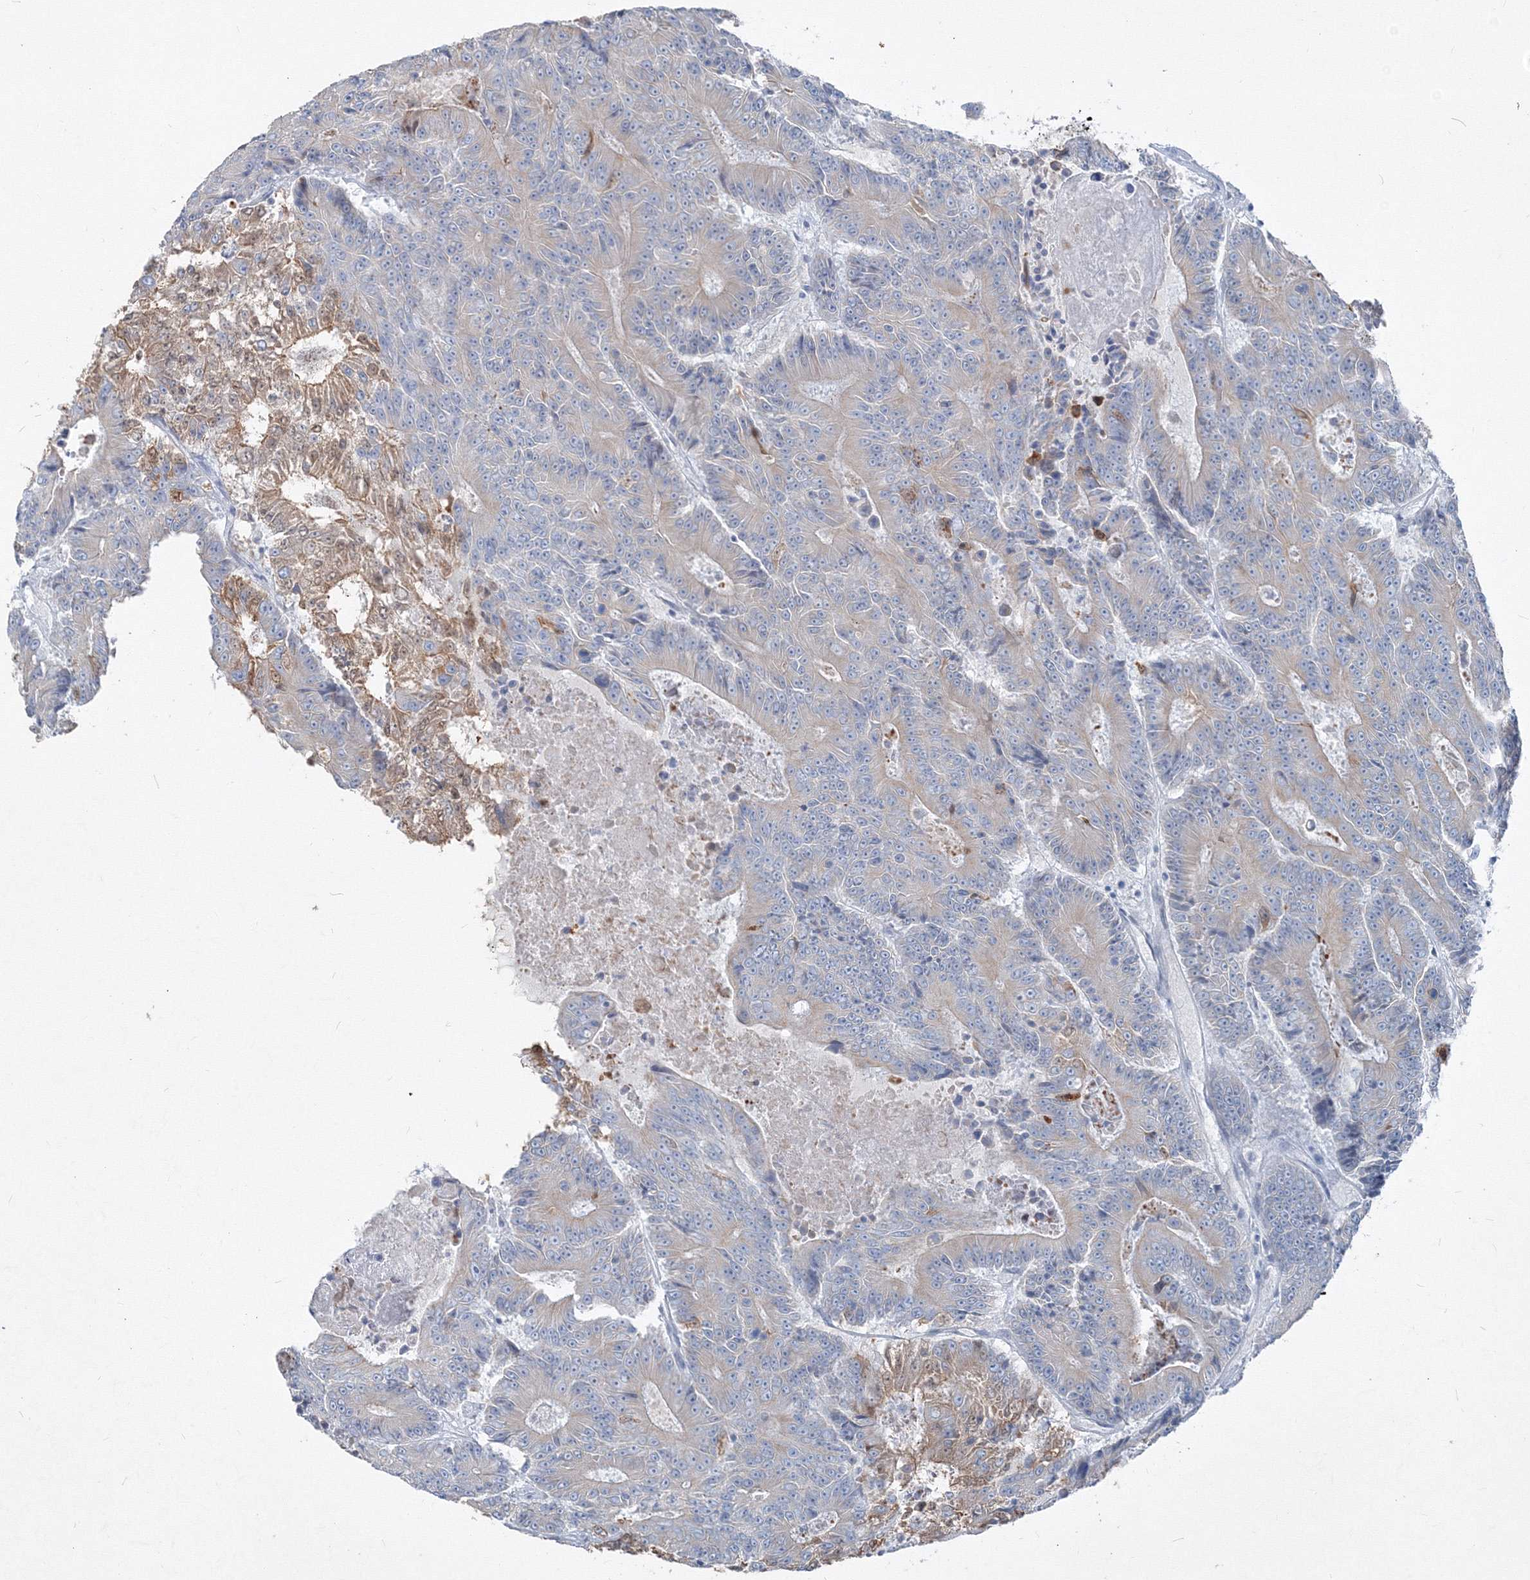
{"staining": {"intensity": "weak", "quantity": "<25%", "location": "cytoplasmic/membranous"}, "tissue": "colorectal cancer", "cell_type": "Tumor cells", "image_type": "cancer", "snomed": [{"axis": "morphology", "description": "Adenocarcinoma, NOS"}, {"axis": "topography", "description": "Colon"}], "caption": "The photomicrograph displays no significant positivity in tumor cells of adenocarcinoma (colorectal).", "gene": "IFNAR1", "patient": {"sex": "male", "age": 83}}